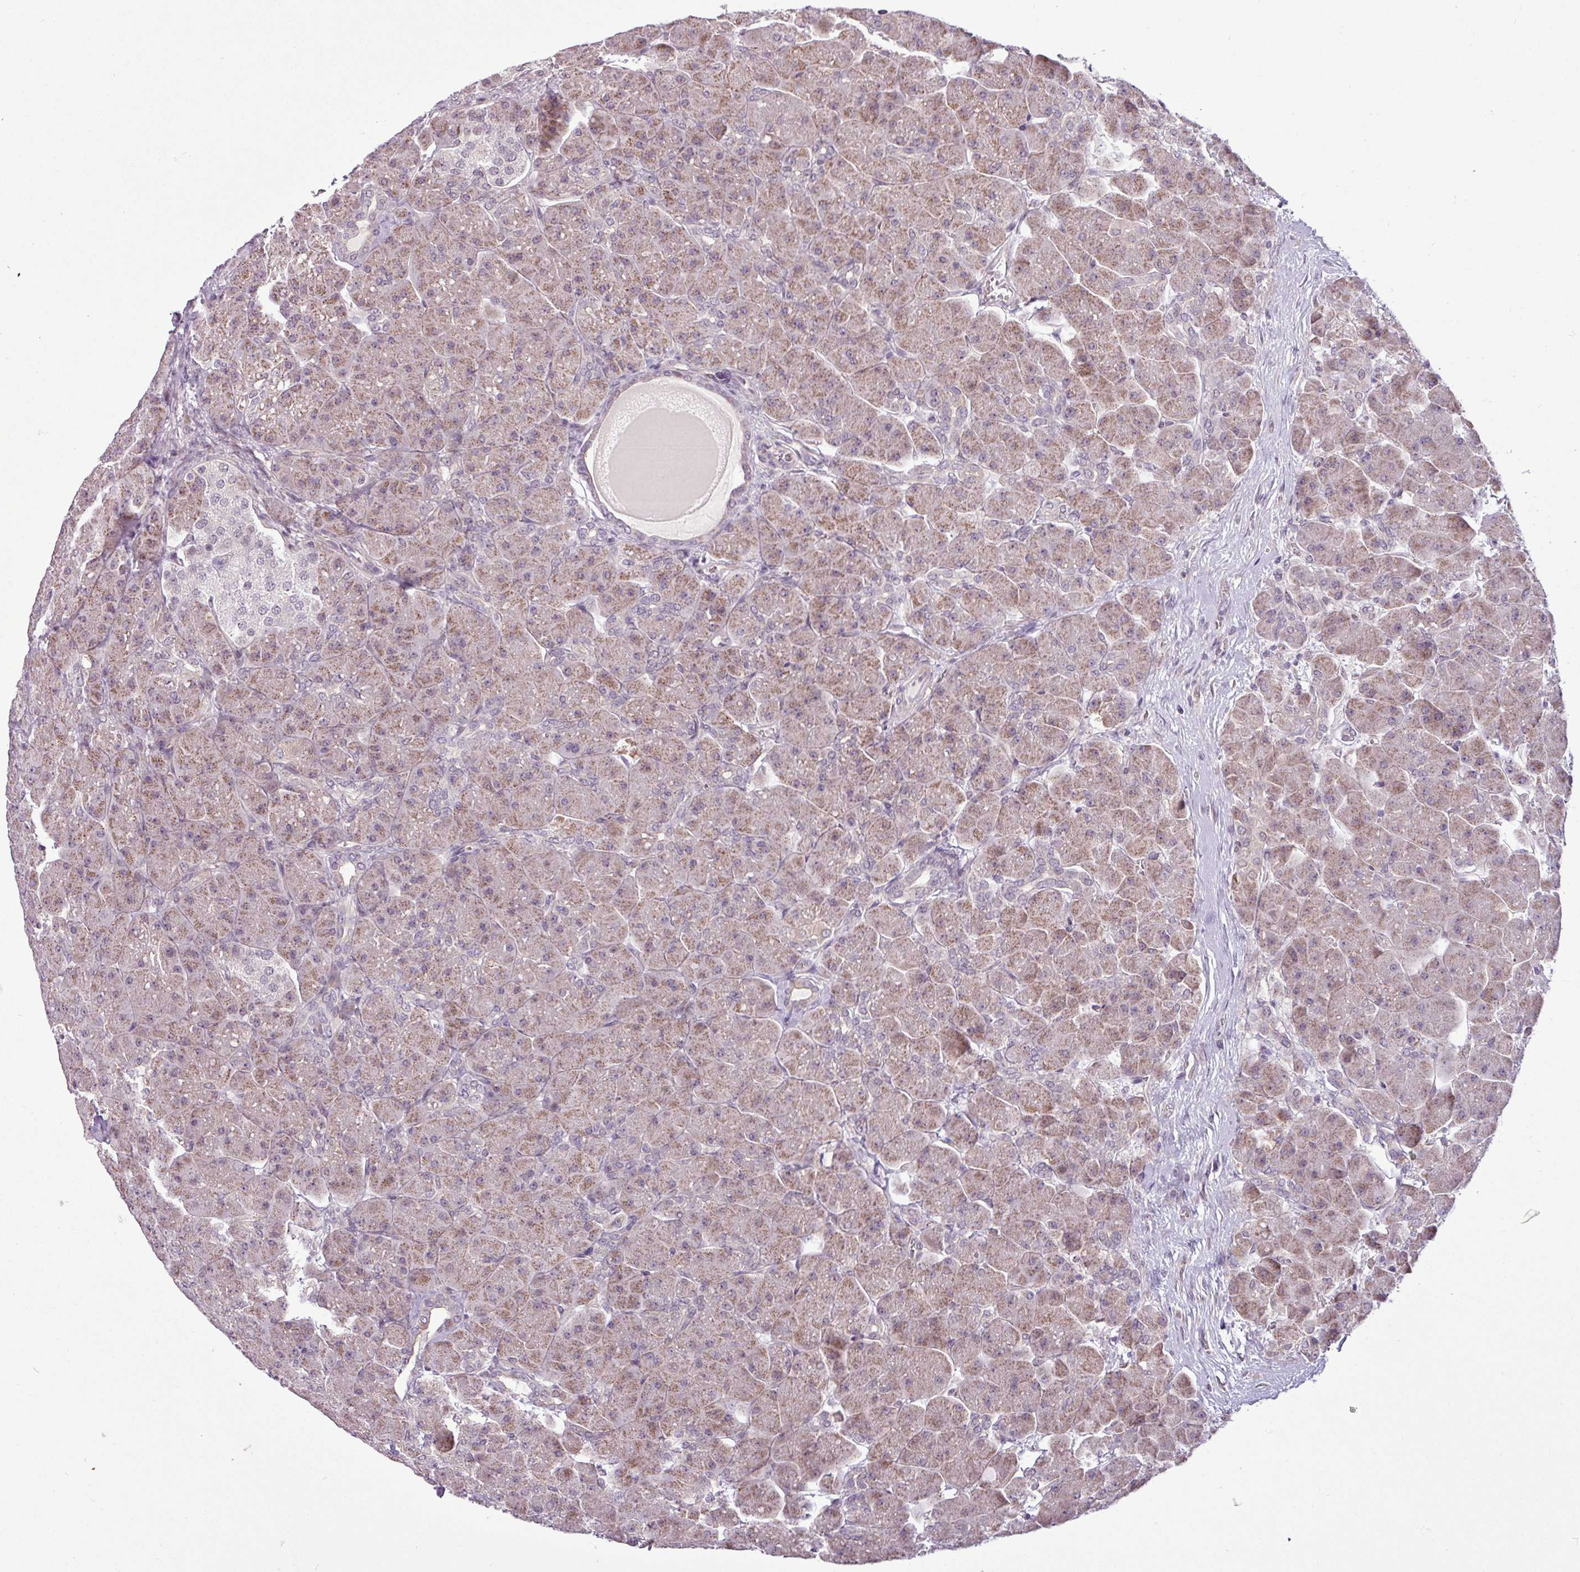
{"staining": {"intensity": "moderate", "quantity": "25%-75%", "location": "cytoplasmic/membranous"}, "tissue": "pancreas", "cell_type": "Exocrine glandular cells", "image_type": "normal", "snomed": [{"axis": "morphology", "description": "Normal tissue, NOS"}, {"axis": "topography", "description": "Pancreas"}], "caption": "Immunohistochemical staining of normal pancreas exhibits moderate cytoplasmic/membranous protein positivity in about 25%-75% of exocrine glandular cells.", "gene": "GPT2", "patient": {"sex": "male", "age": 66}}